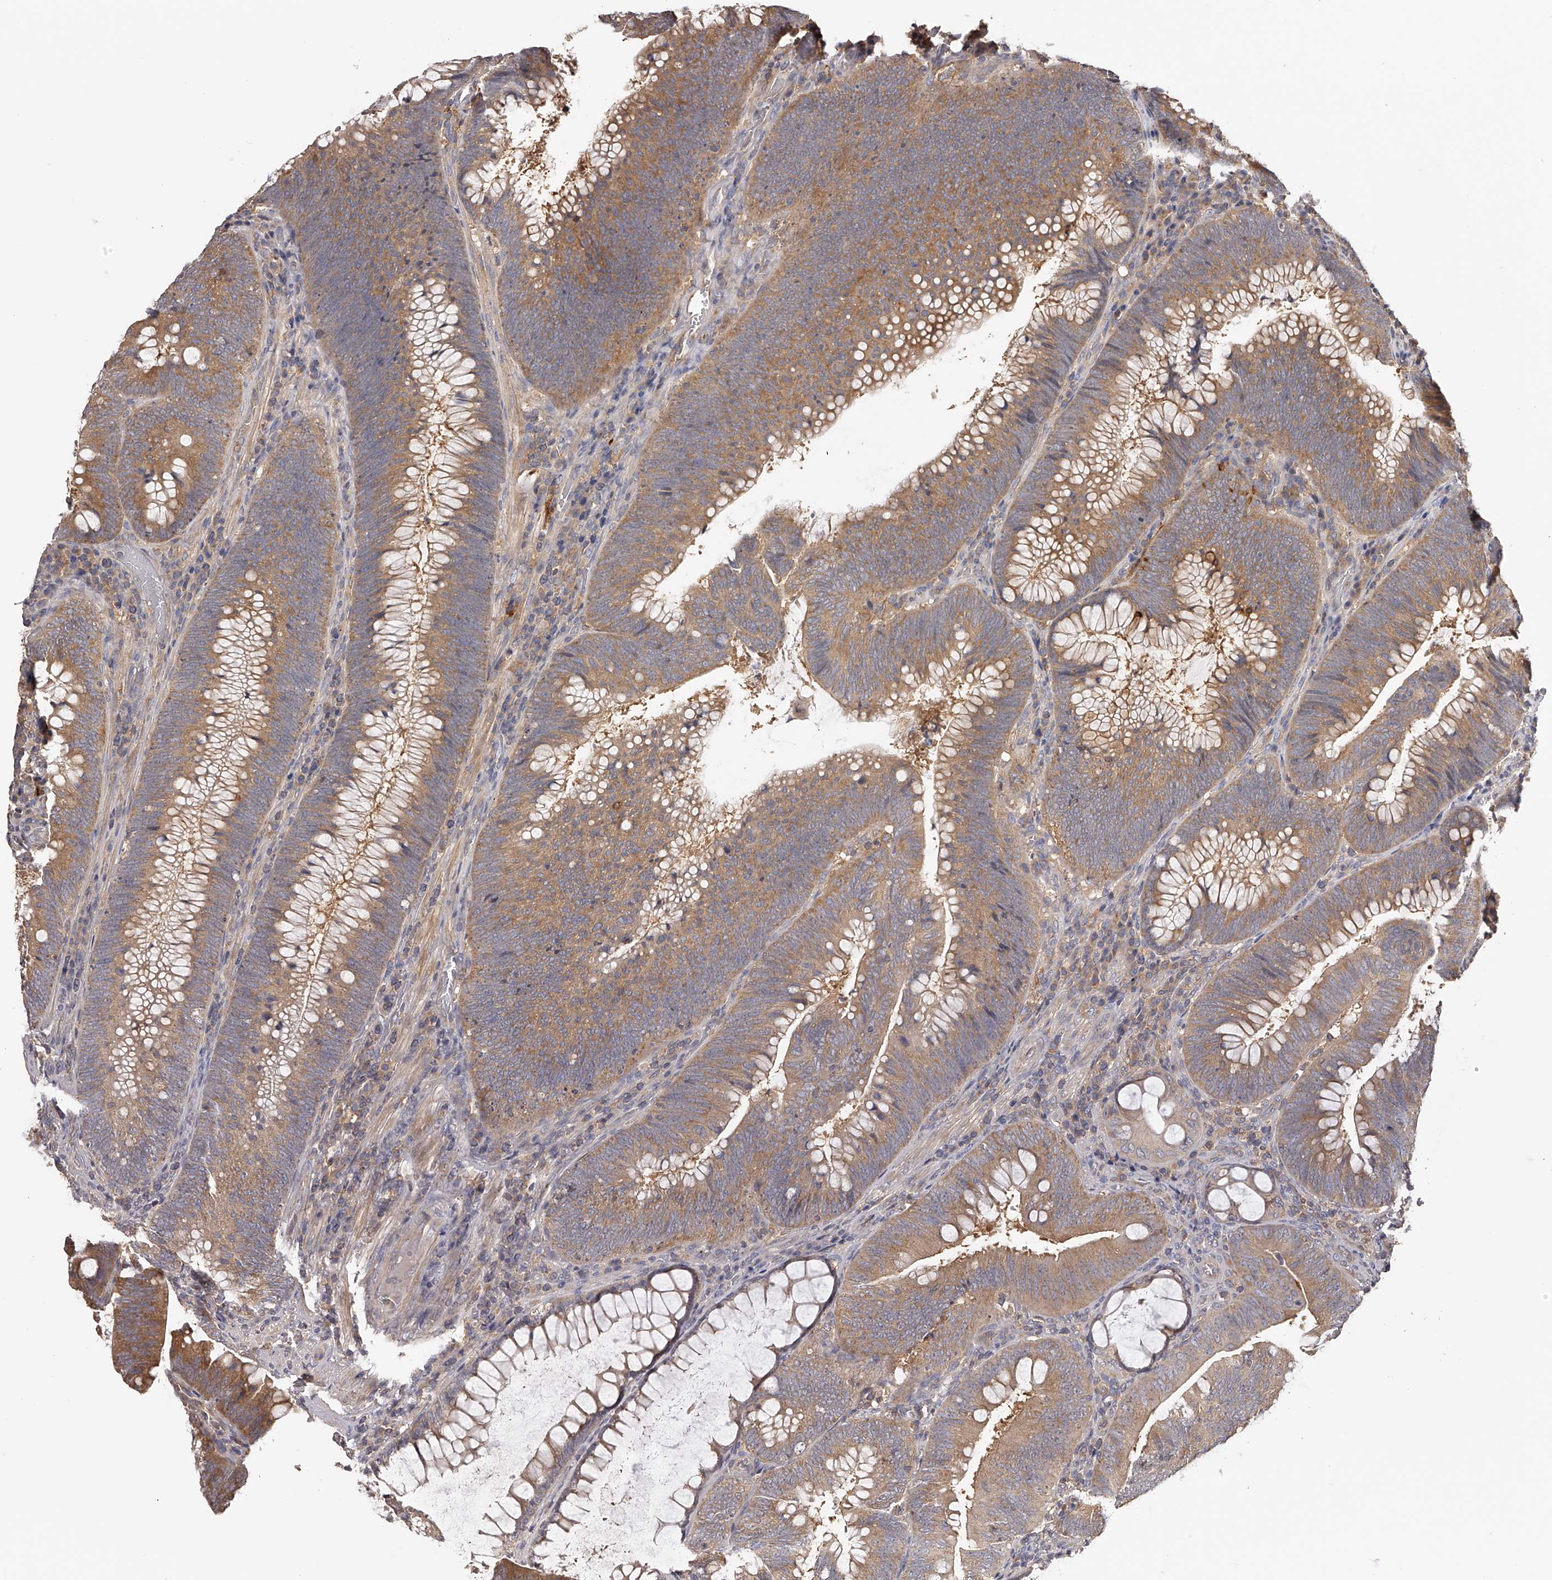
{"staining": {"intensity": "moderate", "quantity": ">75%", "location": "cytoplasmic/membranous"}, "tissue": "colorectal cancer", "cell_type": "Tumor cells", "image_type": "cancer", "snomed": [{"axis": "morphology", "description": "Normal tissue, NOS"}, {"axis": "topography", "description": "Colon"}], "caption": "Immunohistochemistry (IHC) (DAB (3,3'-diaminobenzidine)) staining of colorectal cancer displays moderate cytoplasmic/membranous protein positivity in about >75% of tumor cells.", "gene": "TNN", "patient": {"sex": "female", "age": 82}}